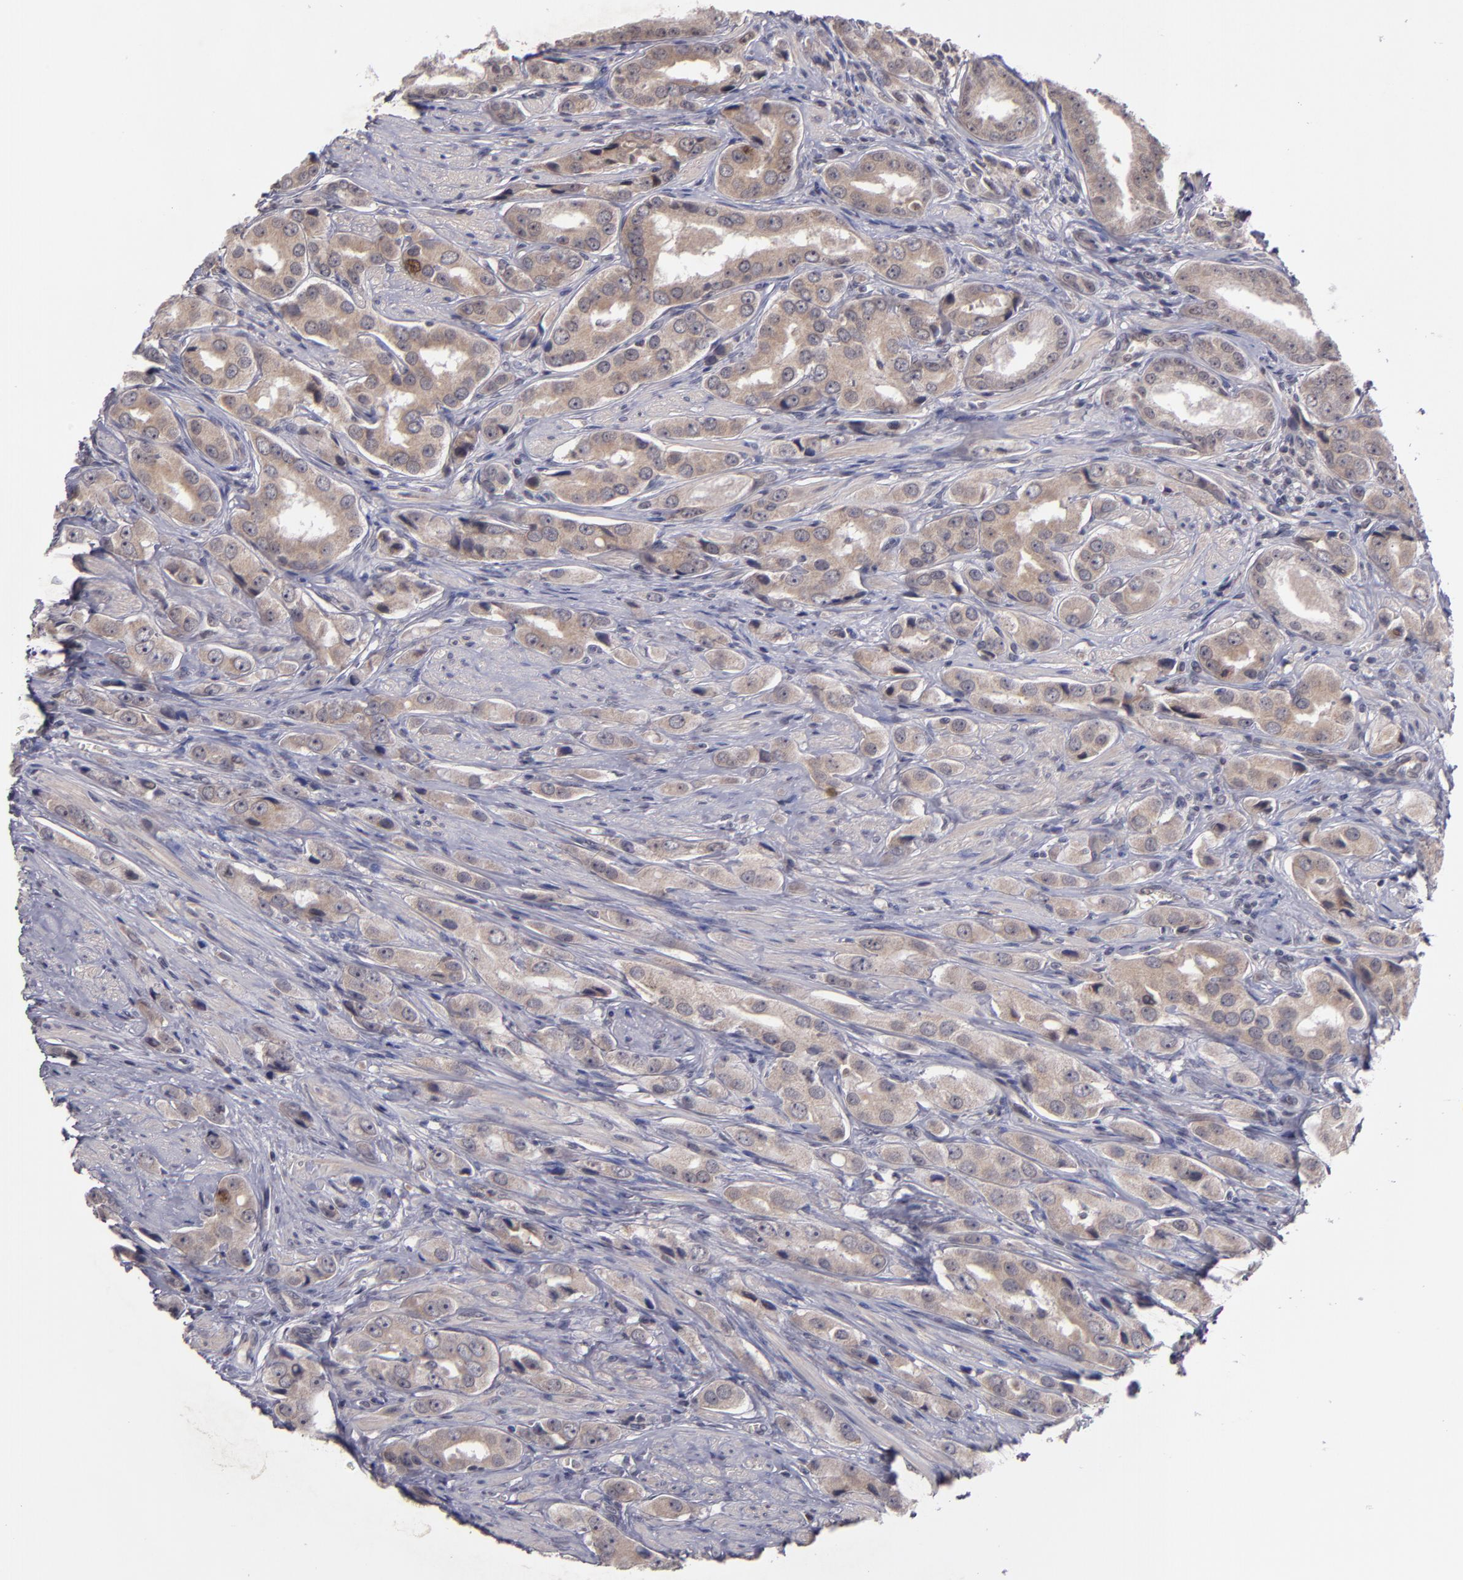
{"staining": {"intensity": "strong", "quantity": "<25%", "location": "cytoplasmic/membranous,nuclear"}, "tissue": "prostate cancer", "cell_type": "Tumor cells", "image_type": "cancer", "snomed": [{"axis": "morphology", "description": "Adenocarcinoma, Medium grade"}, {"axis": "topography", "description": "Prostate"}], "caption": "Adenocarcinoma (medium-grade) (prostate) was stained to show a protein in brown. There is medium levels of strong cytoplasmic/membranous and nuclear positivity in about <25% of tumor cells.", "gene": "CDC7", "patient": {"sex": "male", "age": 53}}